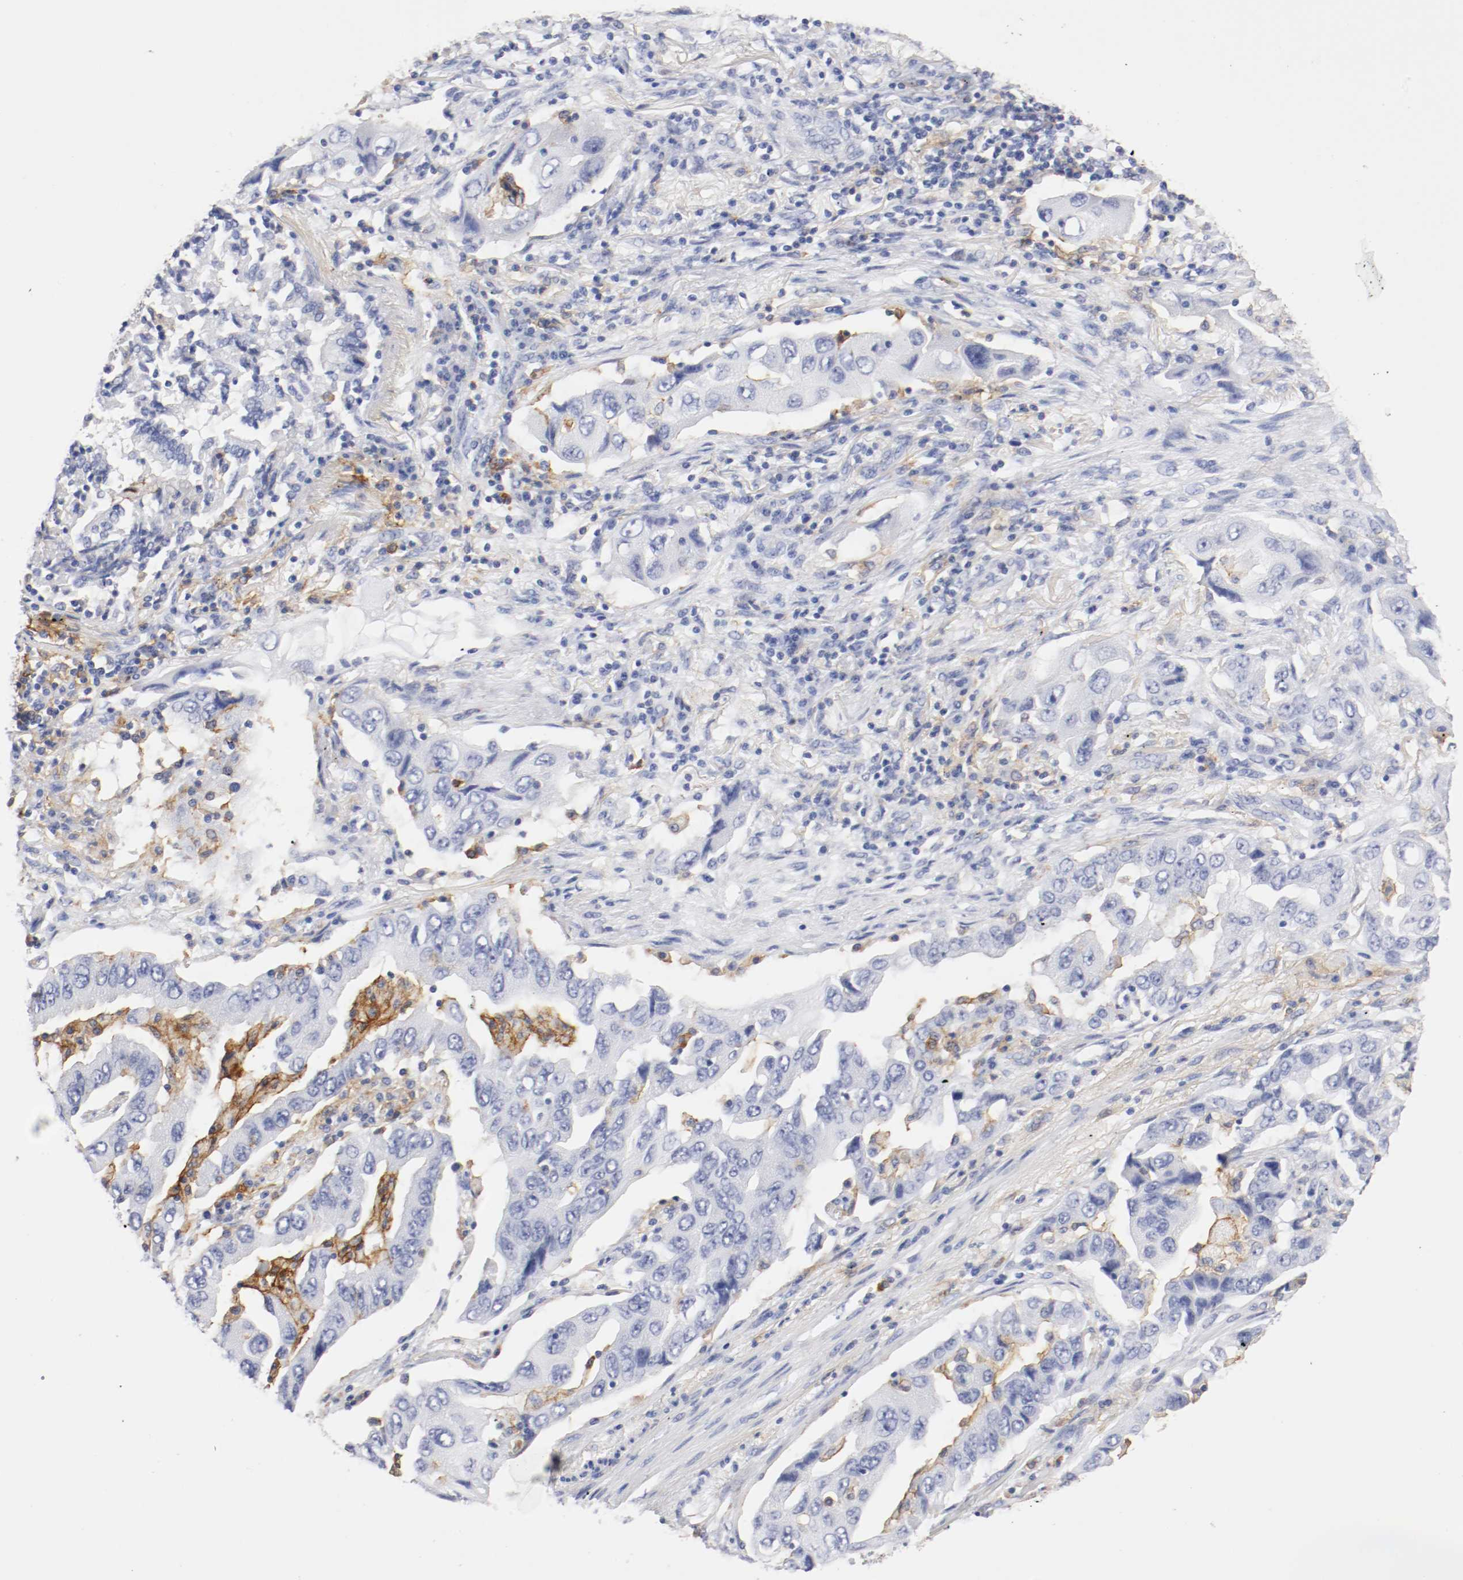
{"staining": {"intensity": "negative", "quantity": "none", "location": "none"}, "tissue": "lung cancer", "cell_type": "Tumor cells", "image_type": "cancer", "snomed": [{"axis": "morphology", "description": "Adenocarcinoma, NOS"}, {"axis": "topography", "description": "Lung"}], "caption": "Lung adenocarcinoma stained for a protein using immunohistochemistry shows no staining tumor cells.", "gene": "ITGAX", "patient": {"sex": "female", "age": 65}}